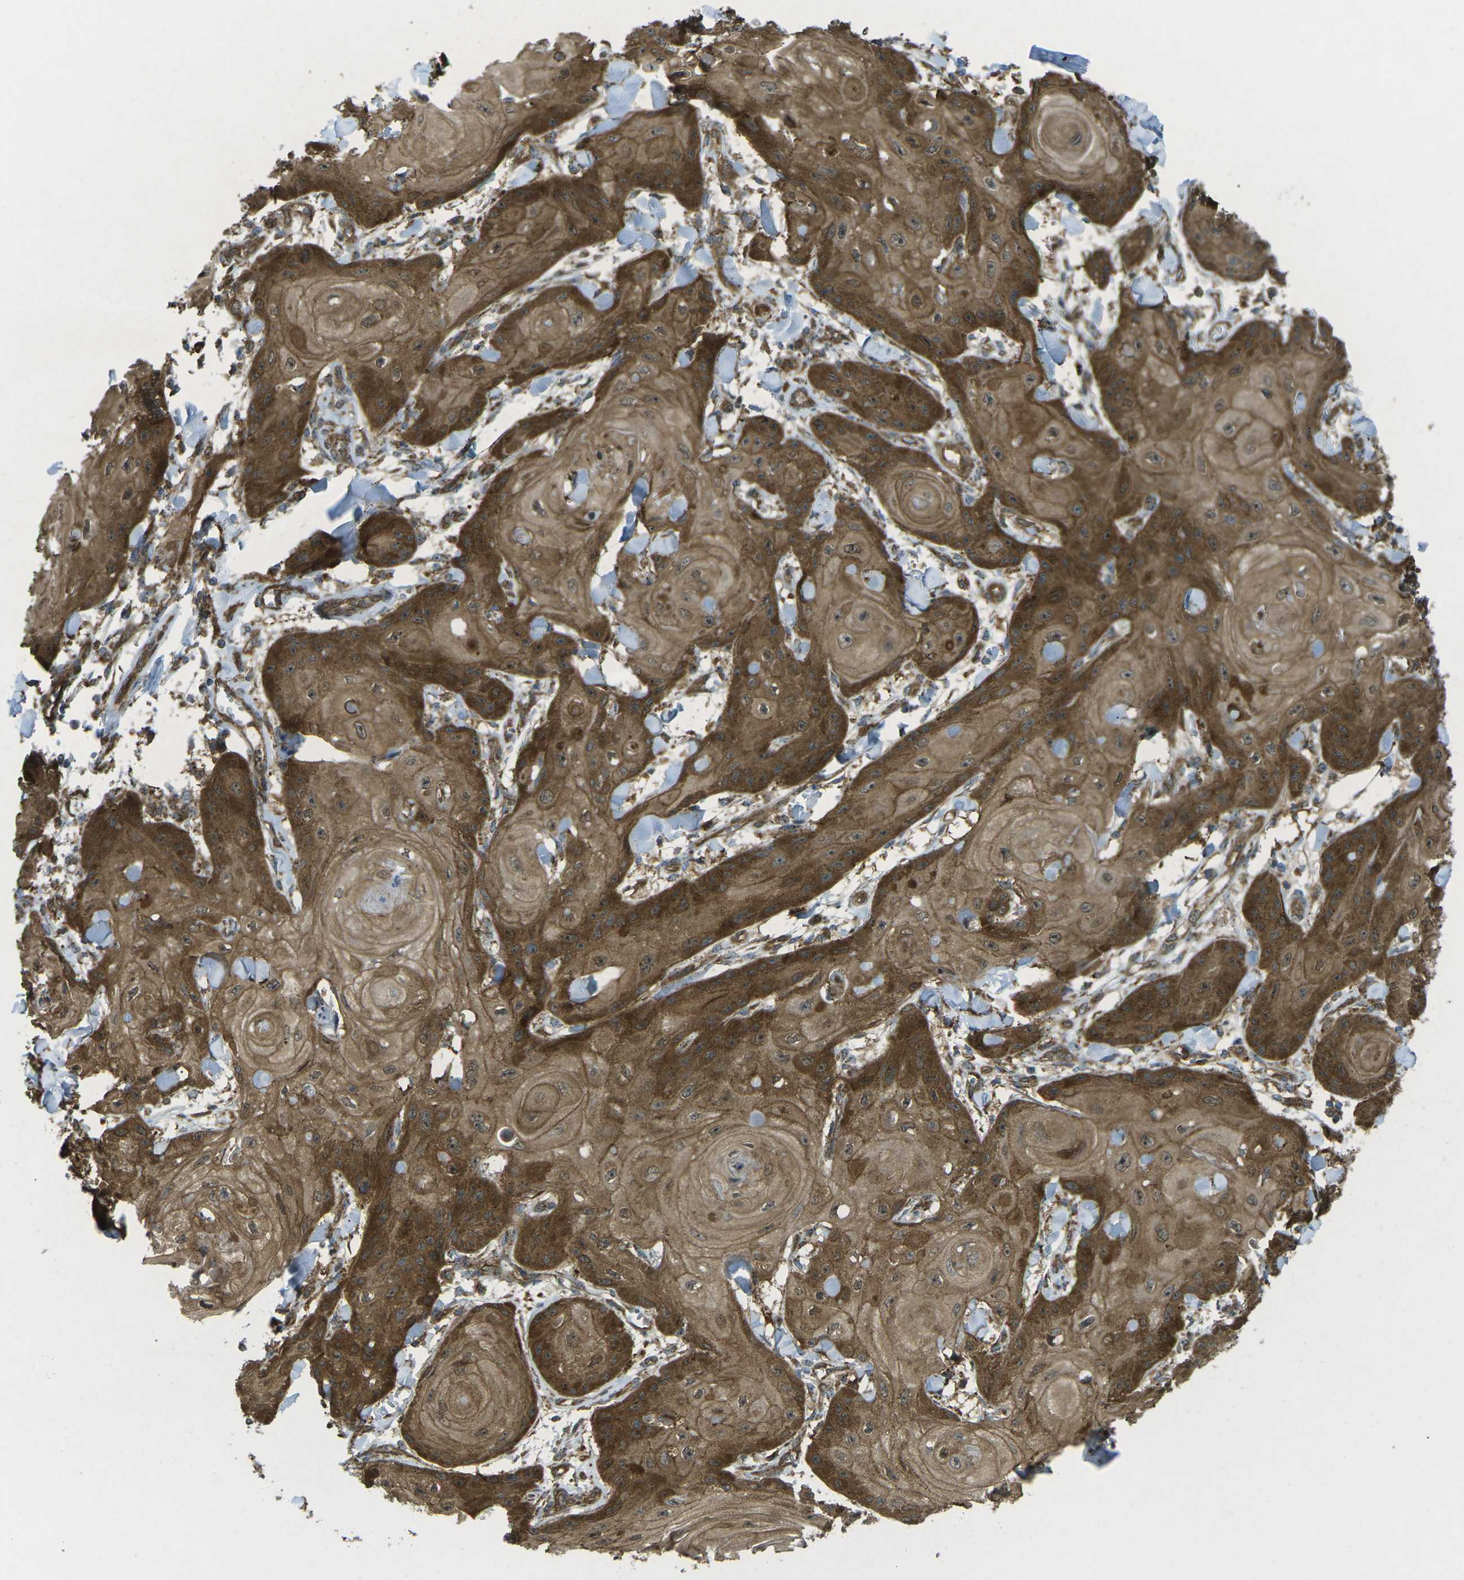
{"staining": {"intensity": "strong", "quantity": ">75%", "location": "cytoplasmic/membranous"}, "tissue": "skin cancer", "cell_type": "Tumor cells", "image_type": "cancer", "snomed": [{"axis": "morphology", "description": "Squamous cell carcinoma, NOS"}, {"axis": "topography", "description": "Skin"}], "caption": "The image exhibits a brown stain indicating the presence of a protein in the cytoplasmic/membranous of tumor cells in skin squamous cell carcinoma. (IHC, brightfield microscopy, high magnification).", "gene": "CHMP3", "patient": {"sex": "male", "age": 74}}